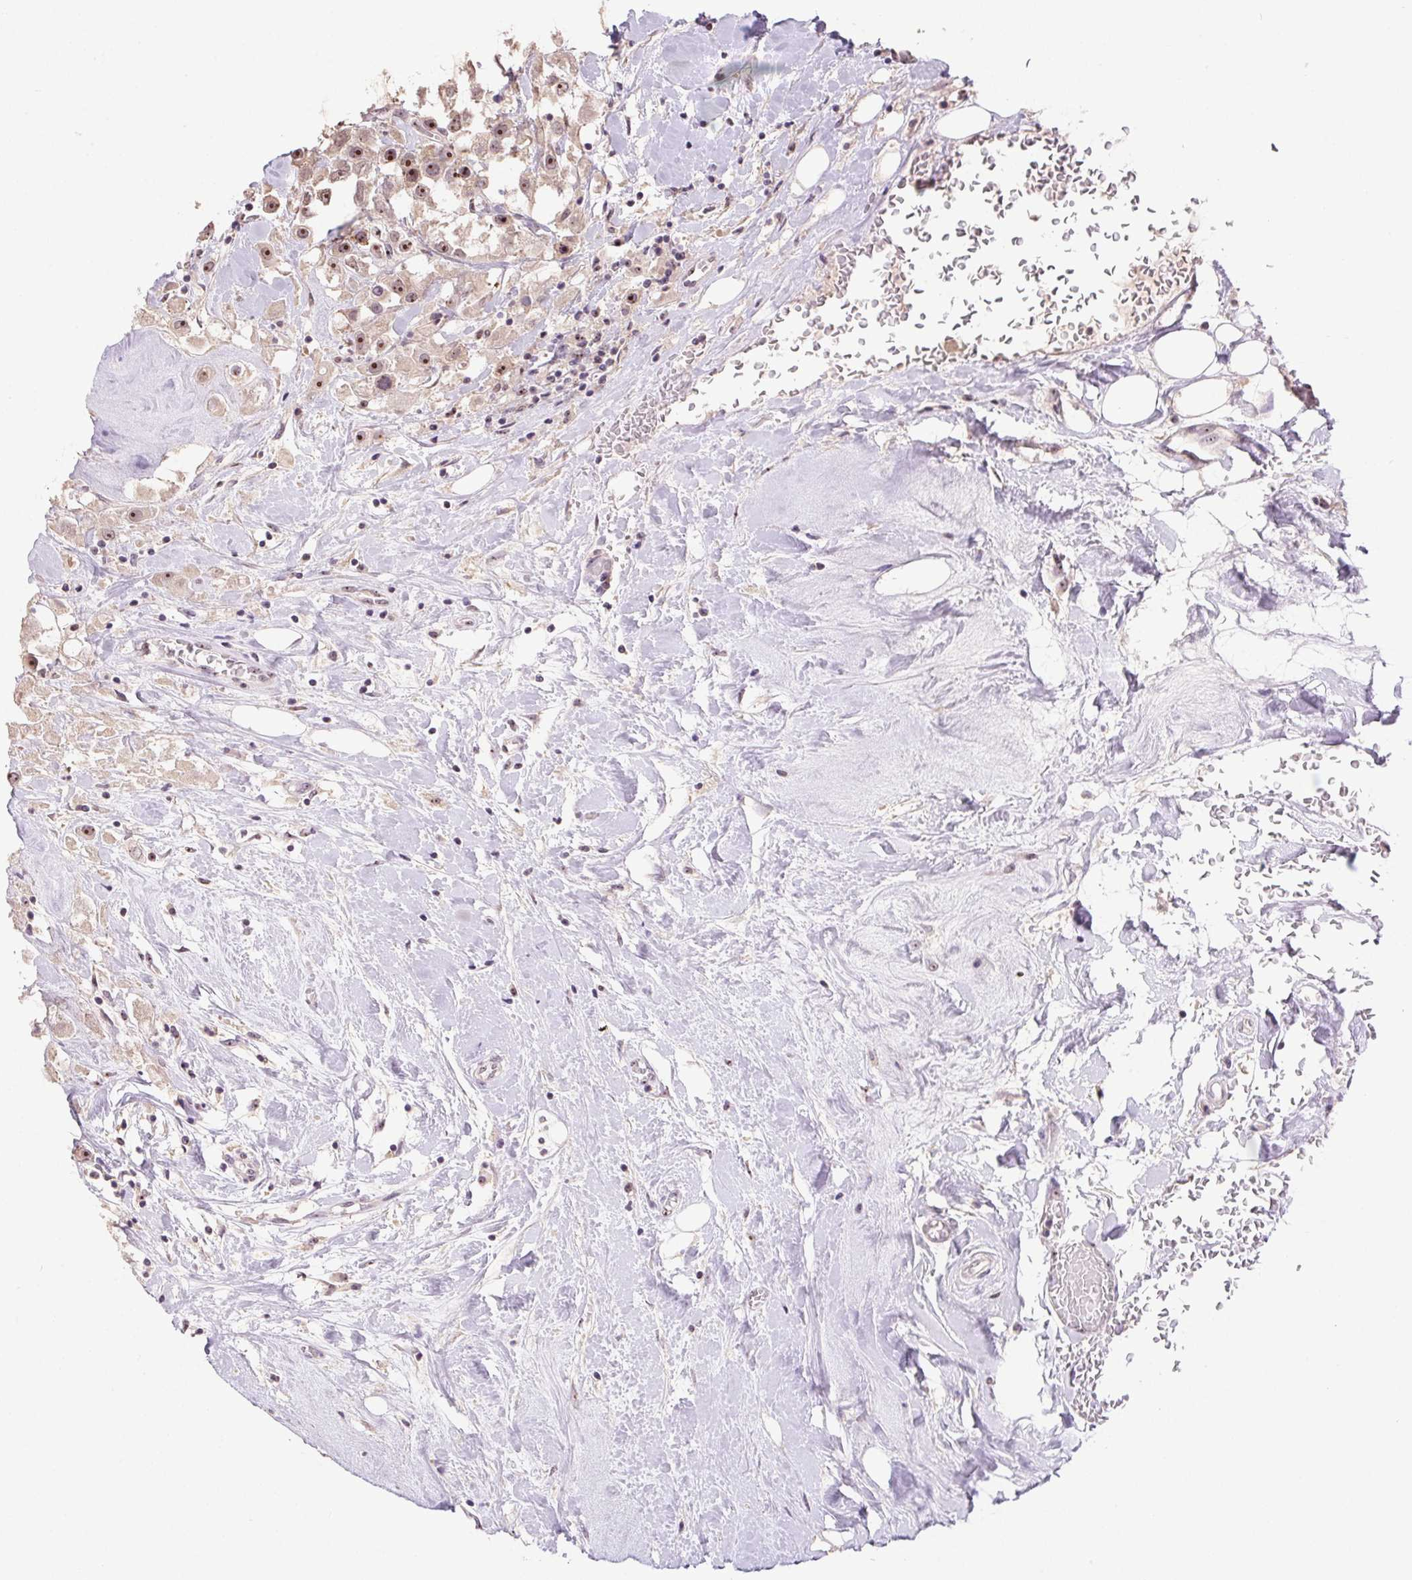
{"staining": {"intensity": "moderate", "quantity": ">75%", "location": "nuclear"}, "tissue": "breast cancer", "cell_type": "Tumor cells", "image_type": "cancer", "snomed": [{"axis": "morphology", "description": "Duct carcinoma"}, {"axis": "topography", "description": "Breast"}], "caption": "An IHC image of tumor tissue is shown. Protein staining in brown labels moderate nuclear positivity in breast intraductal carcinoma within tumor cells.", "gene": "BATF2", "patient": {"sex": "female", "age": 61}}